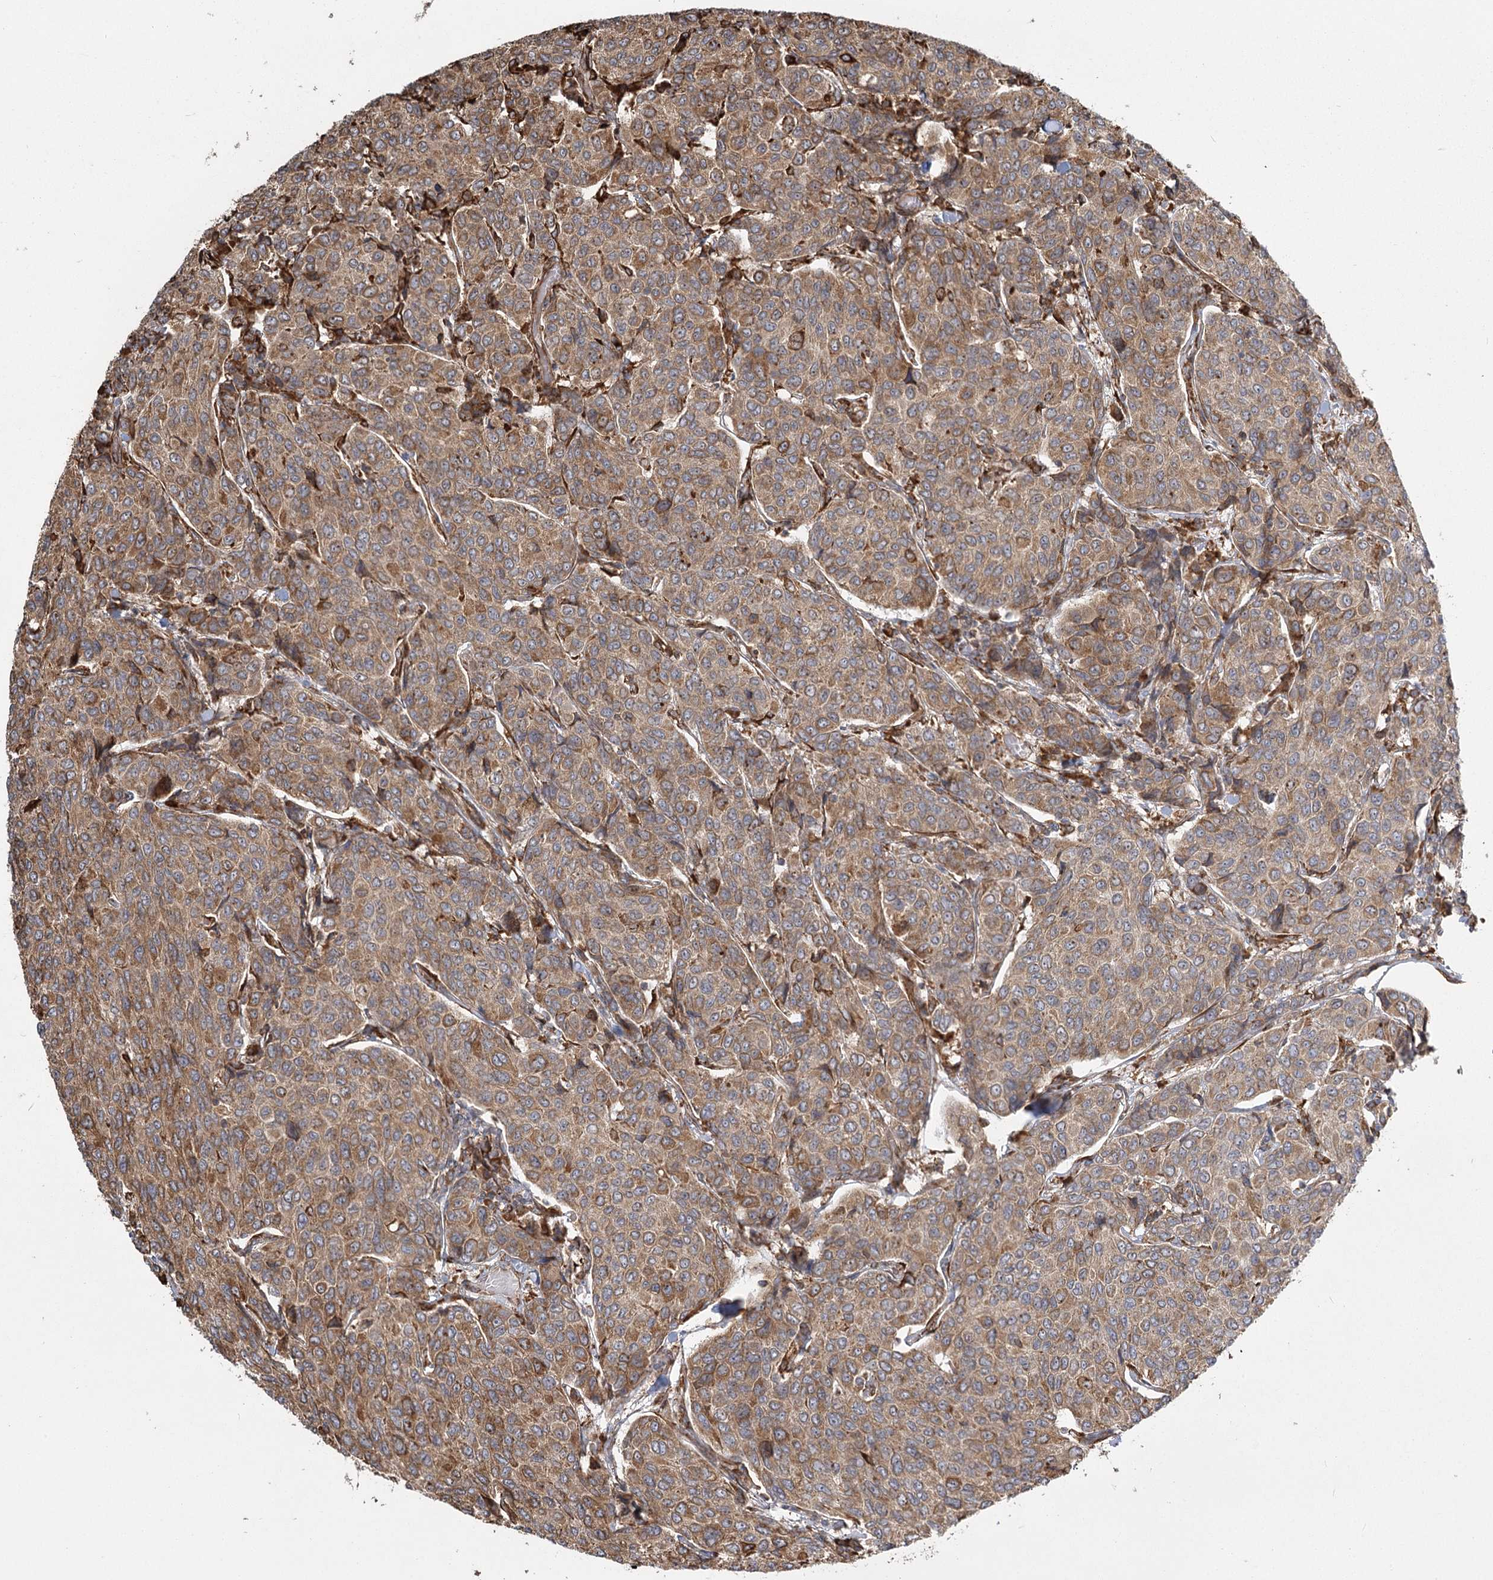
{"staining": {"intensity": "moderate", "quantity": ">75%", "location": "cytoplasmic/membranous"}, "tissue": "breast cancer", "cell_type": "Tumor cells", "image_type": "cancer", "snomed": [{"axis": "morphology", "description": "Duct carcinoma"}, {"axis": "topography", "description": "Breast"}], "caption": "Immunohistochemical staining of human breast cancer demonstrates medium levels of moderate cytoplasmic/membranous protein positivity in approximately >75% of tumor cells. The protein is shown in brown color, while the nuclei are stained blue.", "gene": "FAM13A", "patient": {"sex": "female", "age": 55}}